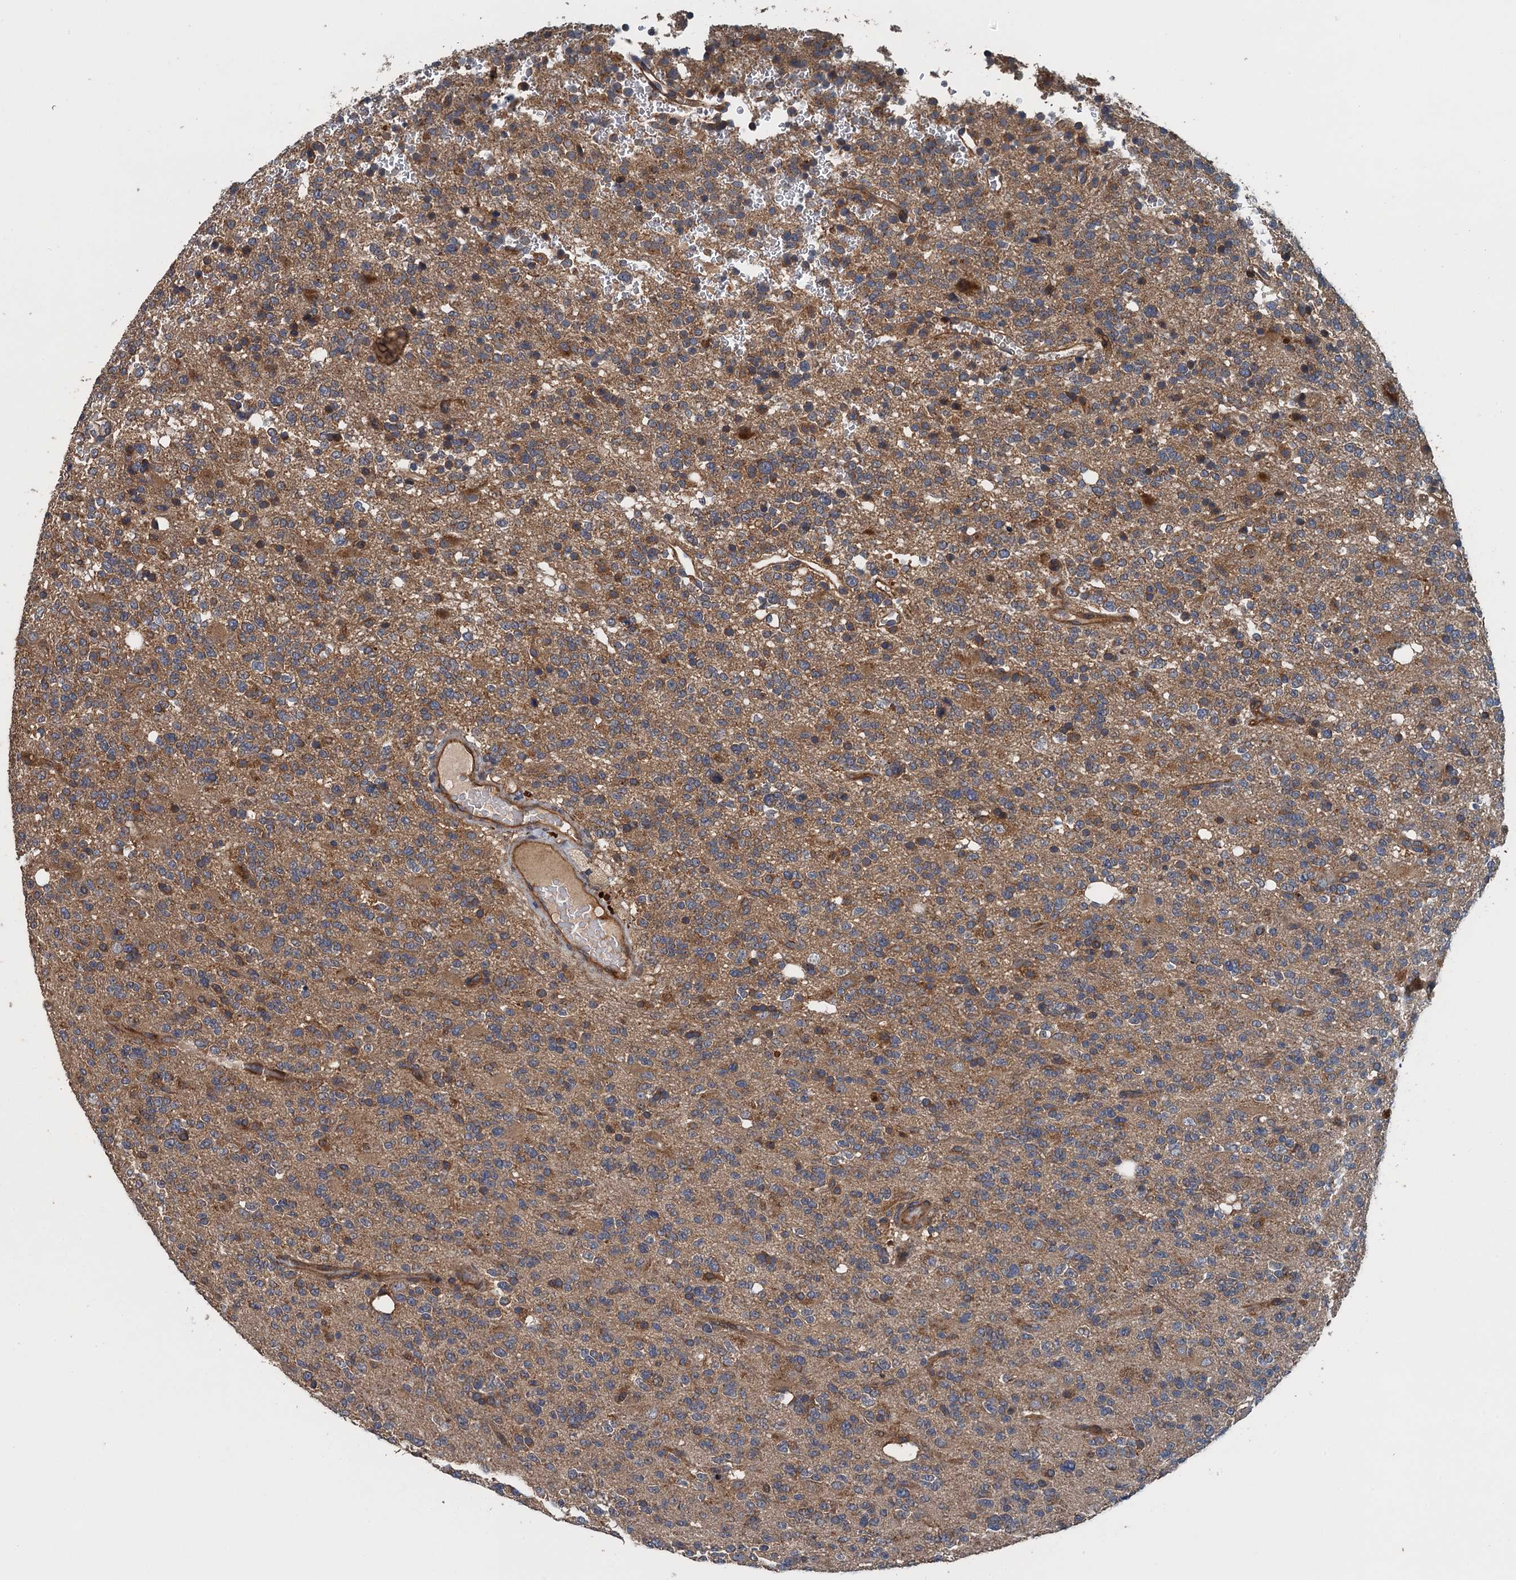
{"staining": {"intensity": "weak", "quantity": "25%-75%", "location": "cytoplasmic/membranous"}, "tissue": "glioma", "cell_type": "Tumor cells", "image_type": "cancer", "snomed": [{"axis": "morphology", "description": "Glioma, malignant, High grade"}, {"axis": "topography", "description": "Brain"}], "caption": "Brown immunohistochemical staining in human high-grade glioma (malignant) shows weak cytoplasmic/membranous positivity in approximately 25%-75% of tumor cells.", "gene": "BORCS5", "patient": {"sex": "female", "age": 62}}